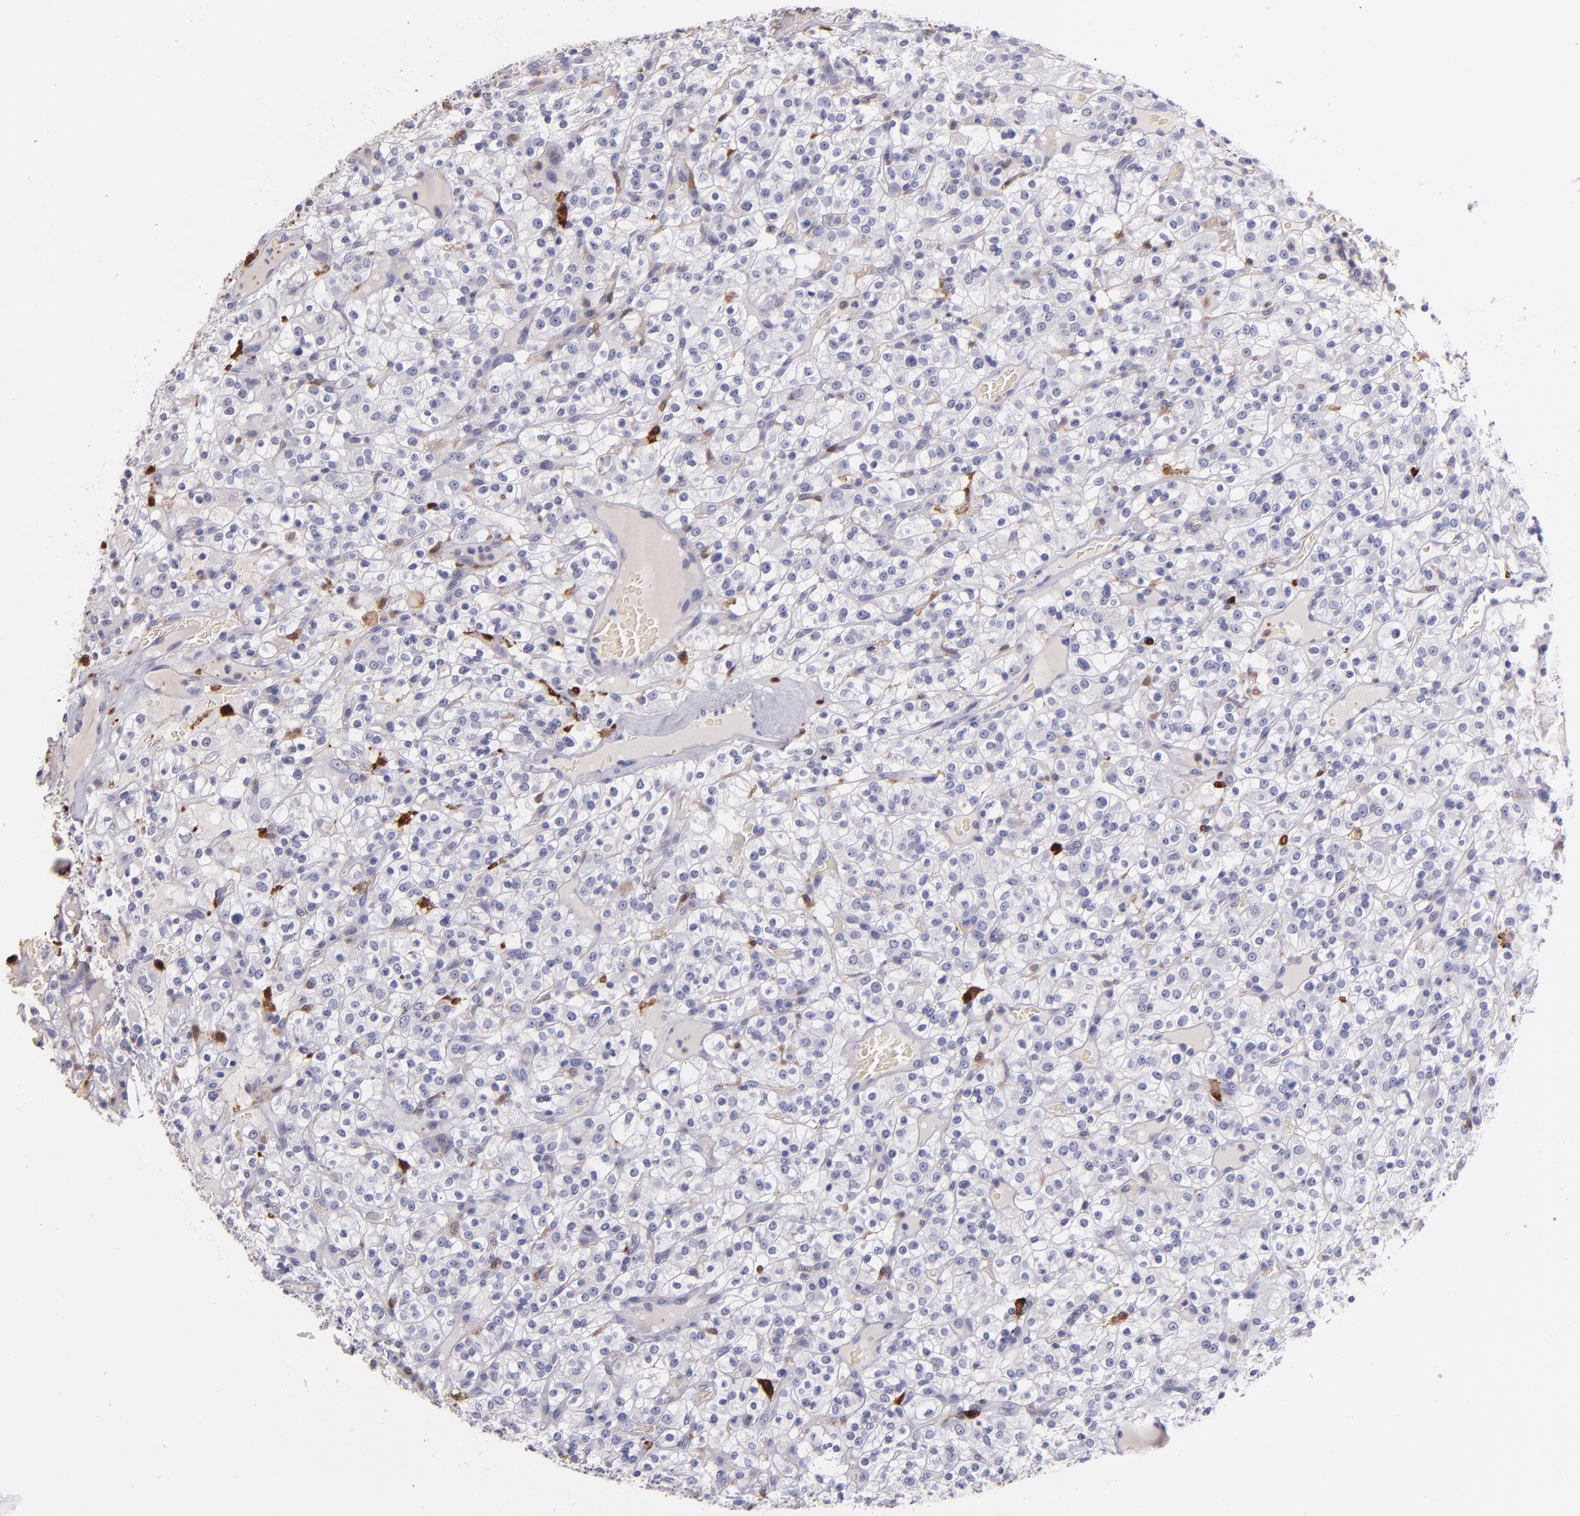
{"staining": {"intensity": "negative", "quantity": "none", "location": "none"}, "tissue": "renal cancer", "cell_type": "Tumor cells", "image_type": "cancer", "snomed": [{"axis": "morphology", "description": "Normal tissue, NOS"}, {"axis": "morphology", "description": "Adenocarcinoma, NOS"}, {"axis": "topography", "description": "Kidney"}], "caption": "A micrograph of renal adenocarcinoma stained for a protein exhibits no brown staining in tumor cells. (Stains: DAB IHC with hematoxylin counter stain, Microscopy: brightfield microscopy at high magnification).", "gene": "F13A1", "patient": {"sex": "female", "age": 72}}